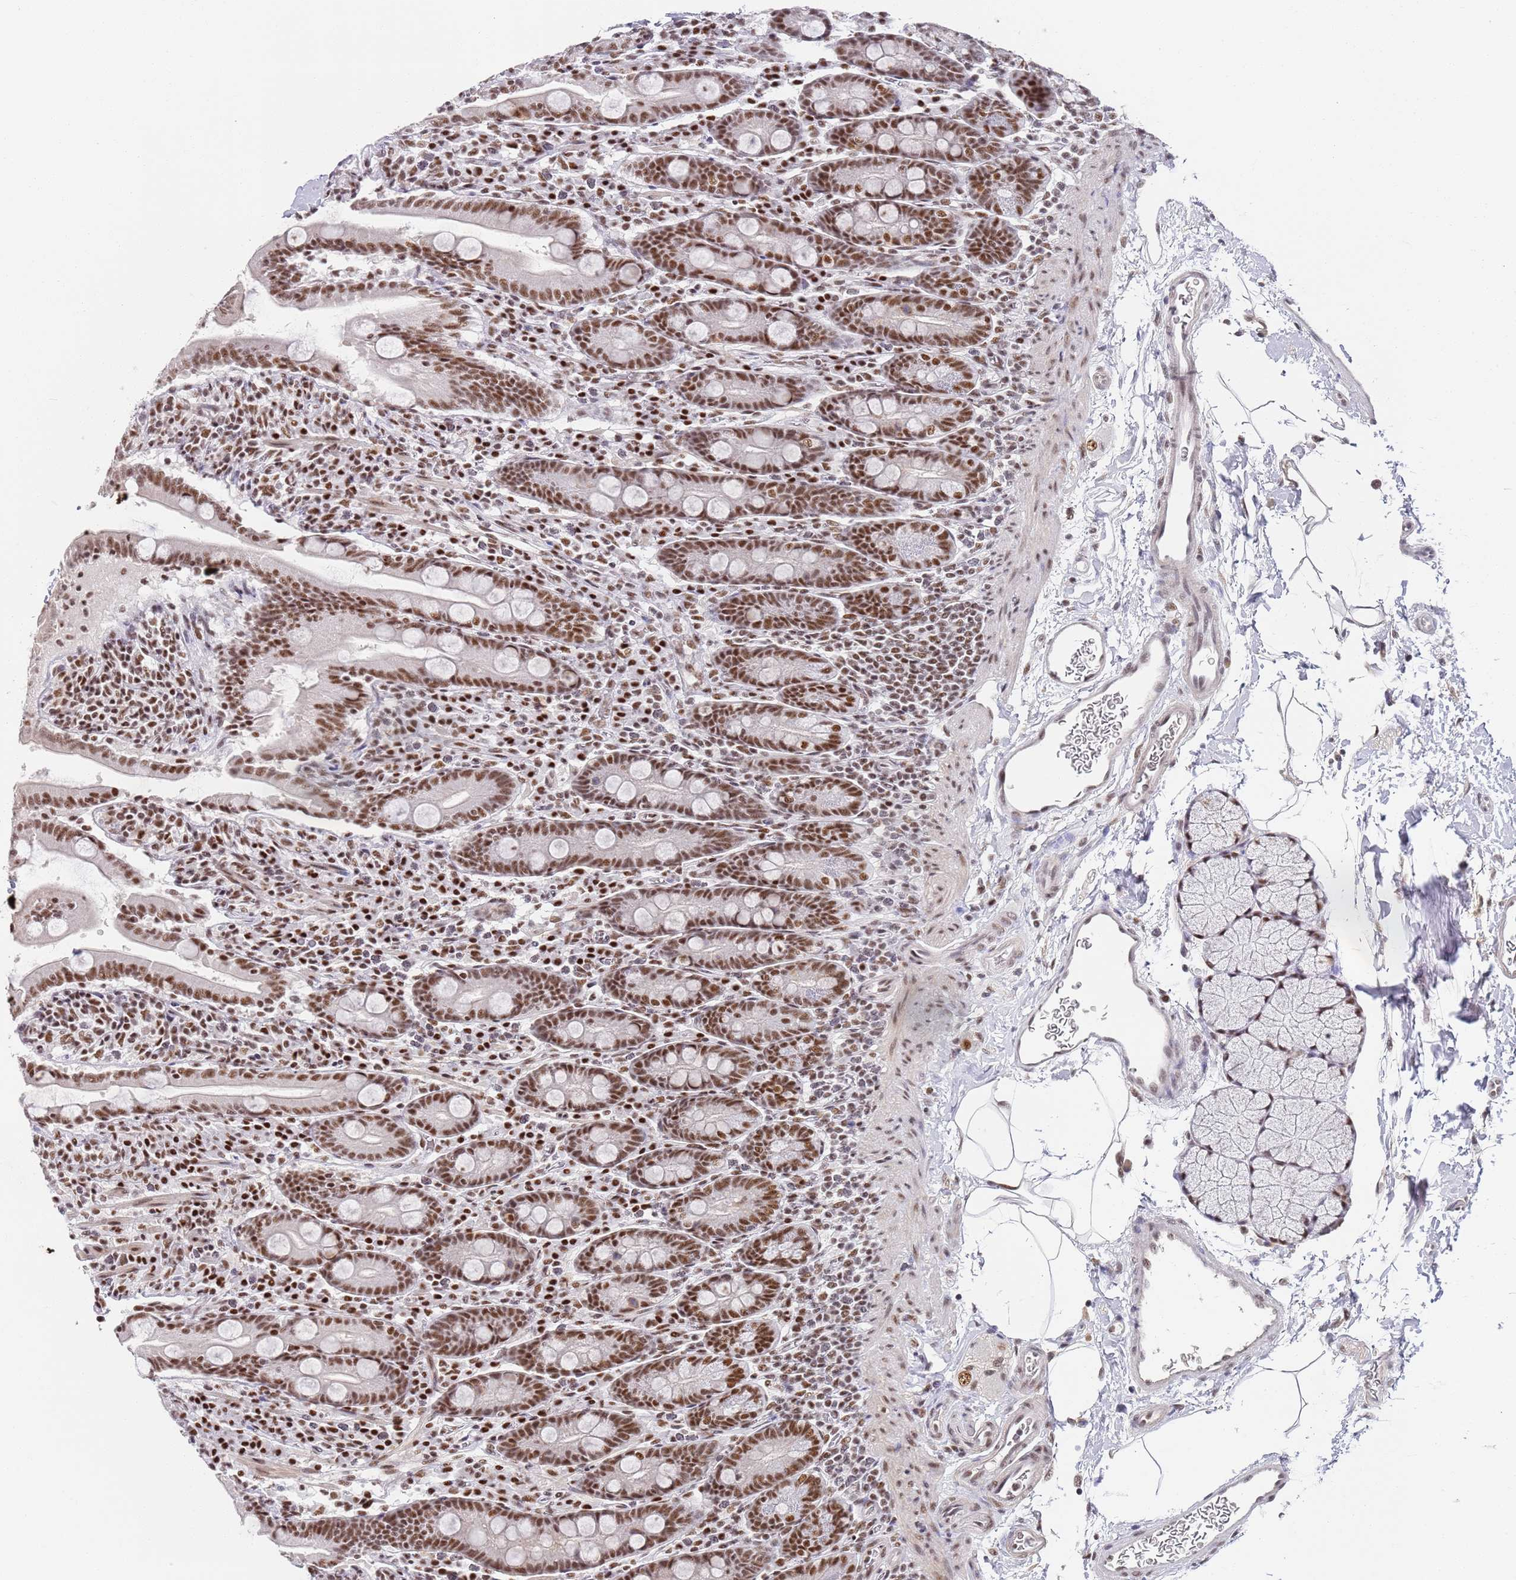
{"staining": {"intensity": "strong", "quantity": ">75%", "location": "nuclear"}, "tissue": "duodenum", "cell_type": "Glandular cells", "image_type": "normal", "snomed": [{"axis": "morphology", "description": "Normal tissue, NOS"}, {"axis": "topography", "description": "Duodenum"}], "caption": "Immunohistochemistry (IHC) photomicrograph of normal duodenum: human duodenum stained using immunohistochemistry (IHC) exhibits high levels of strong protein expression localized specifically in the nuclear of glandular cells, appearing as a nuclear brown color.", "gene": "AKAP8L", "patient": {"sex": "male", "age": 35}}